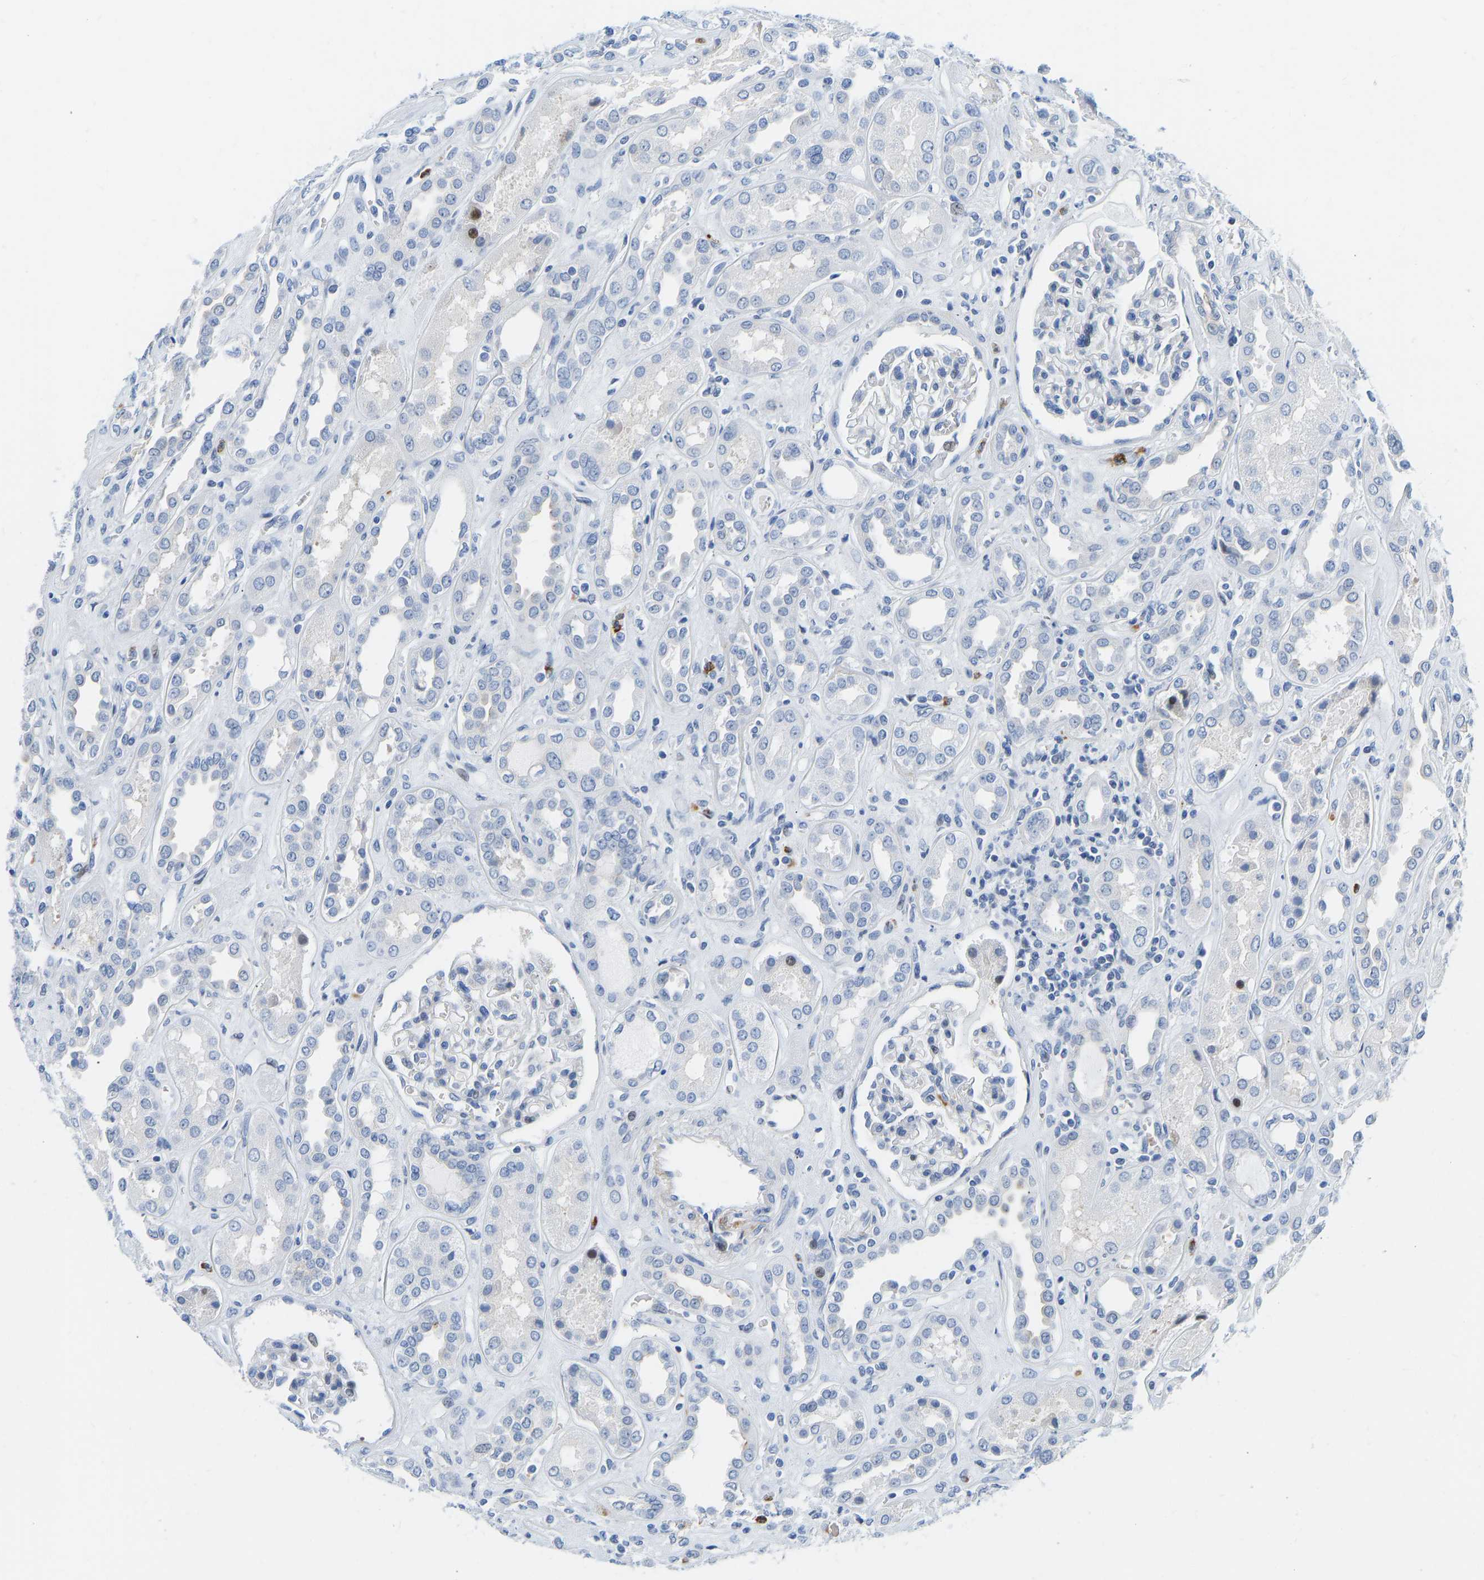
{"staining": {"intensity": "negative", "quantity": "none", "location": "none"}, "tissue": "kidney", "cell_type": "Cells in glomeruli", "image_type": "normal", "snomed": [{"axis": "morphology", "description": "Normal tissue, NOS"}, {"axis": "topography", "description": "Kidney"}], "caption": "Immunohistochemistry (IHC) histopathology image of unremarkable kidney stained for a protein (brown), which demonstrates no positivity in cells in glomeruli.", "gene": "HDAC5", "patient": {"sex": "male", "age": 59}}